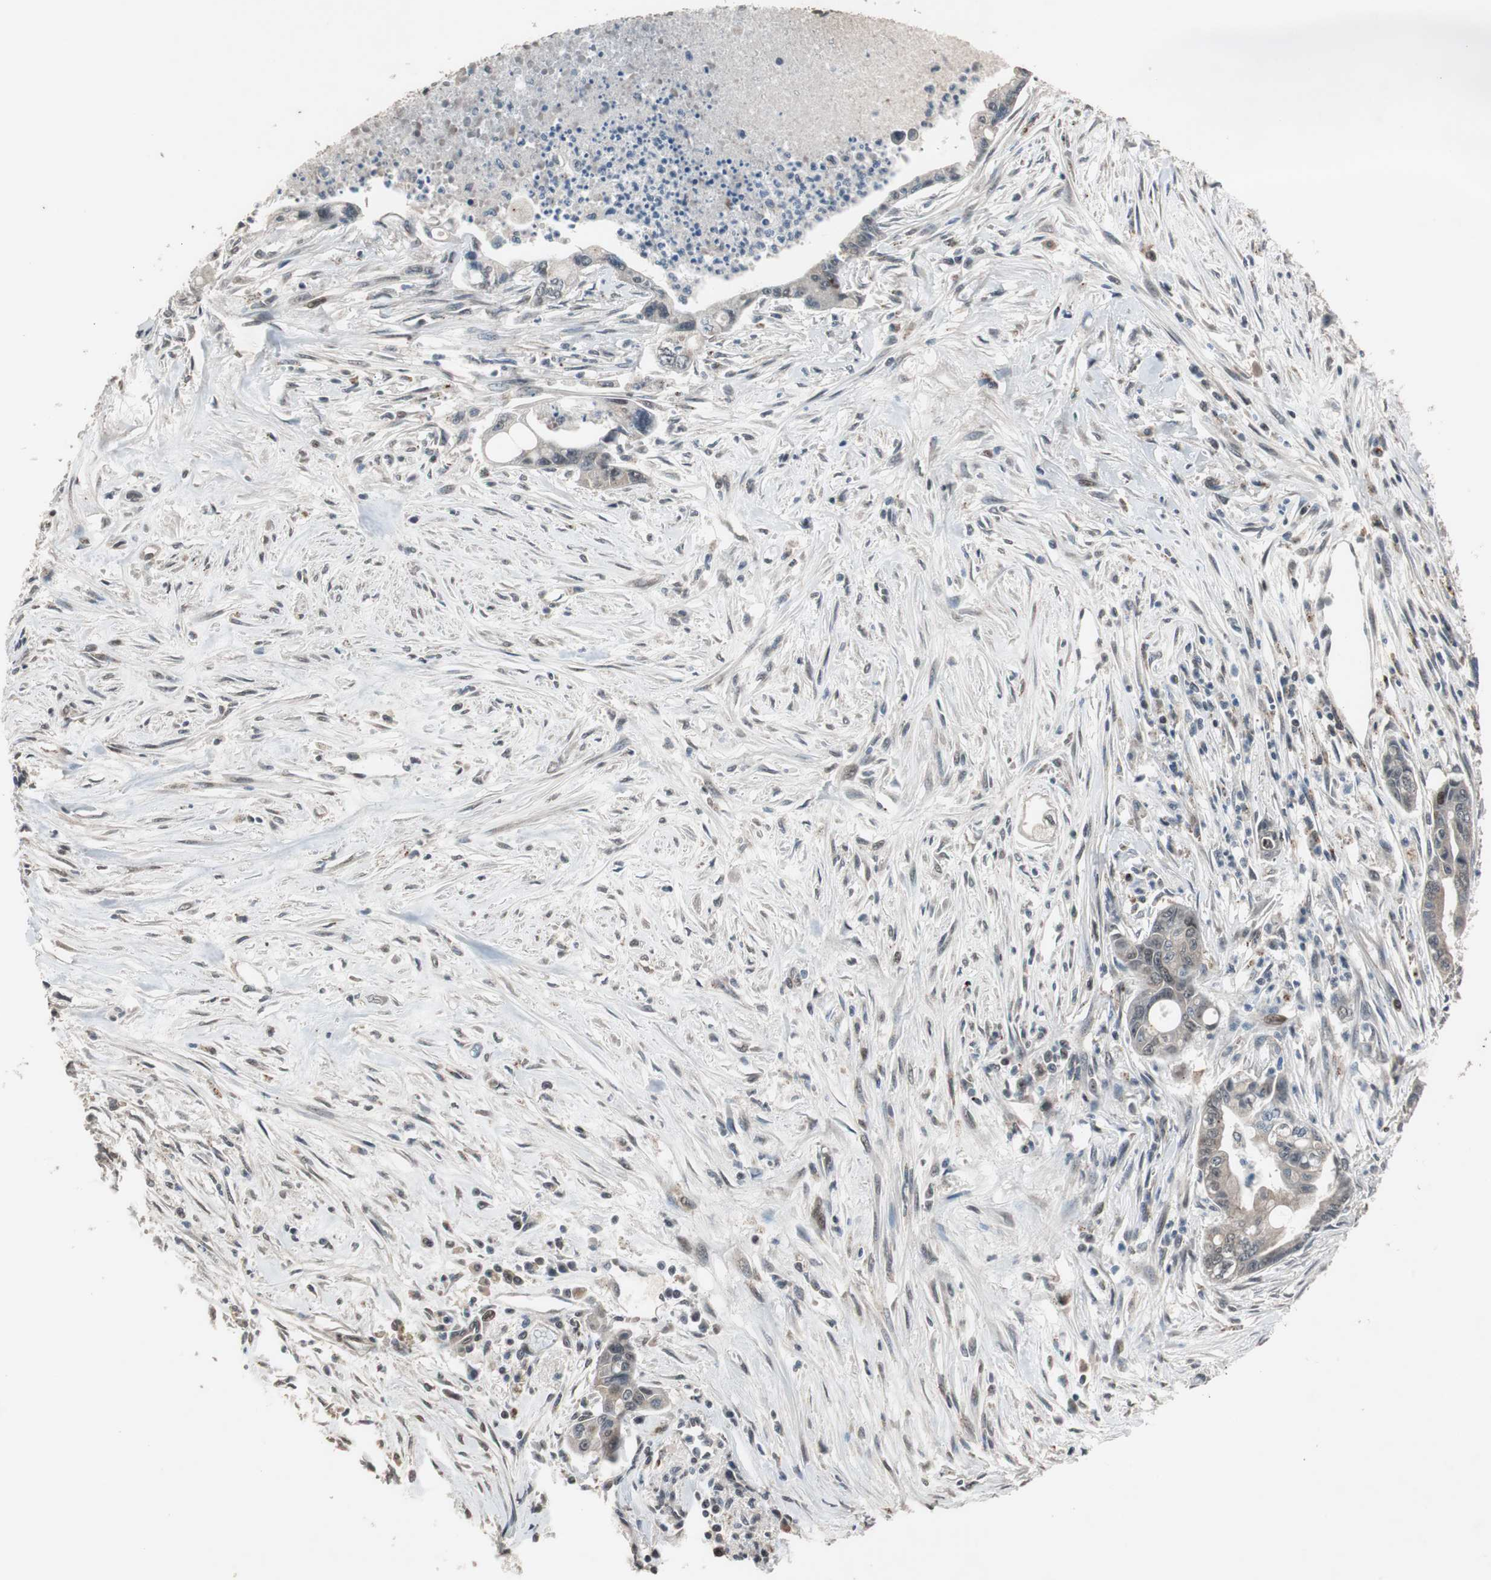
{"staining": {"intensity": "weak", "quantity": "25%-75%", "location": "cytoplasmic/membranous"}, "tissue": "pancreatic cancer", "cell_type": "Tumor cells", "image_type": "cancer", "snomed": [{"axis": "morphology", "description": "Adenocarcinoma, NOS"}, {"axis": "topography", "description": "Pancreas"}], "caption": "A brown stain shows weak cytoplasmic/membranous positivity of a protein in pancreatic cancer (adenocarcinoma) tumor cells.", "gene": "BOLA1", "patient": {"sex": "male", "age": 70}}